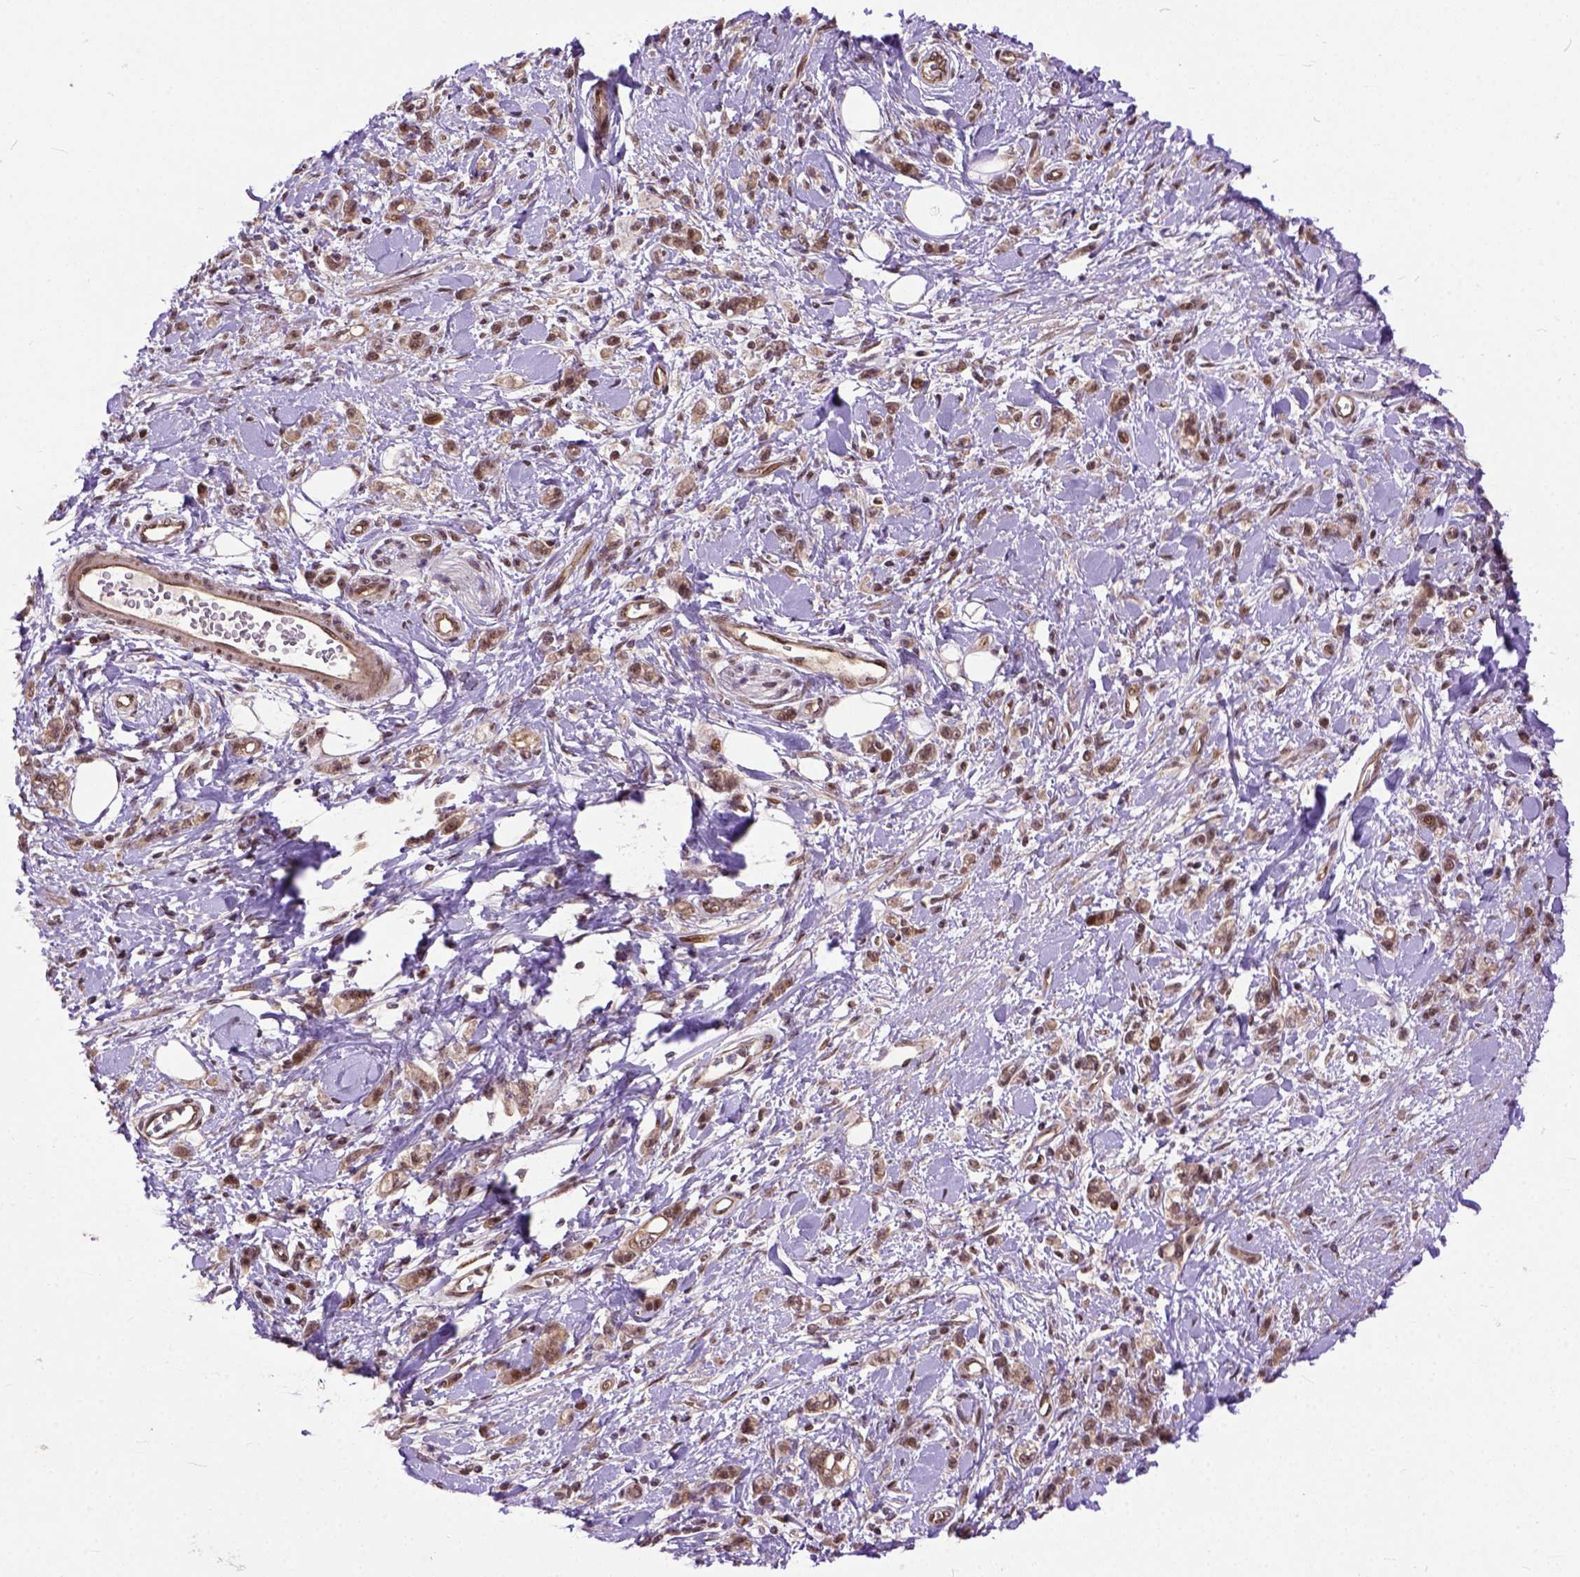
{"staining": {"intensity": "moderate", "quantity": ">75%", "location": "nuclear"}, "tissue": "stomach cancer", "cell_type": "Tumor cells", "image_type": "cancer", "snomed": [{"axis": "morphology", "description": "Adenocarcinoma, NOS"}, {"axis": "topography", "description": "Stomach"}], "caption": "Protein analysis of stomach cancer tissue demonstrates moderate nuclear positivity in approximately >75% of tumor cells.", "gene": "ZNF630", "patient": {"sex": "male", "age": 77}}